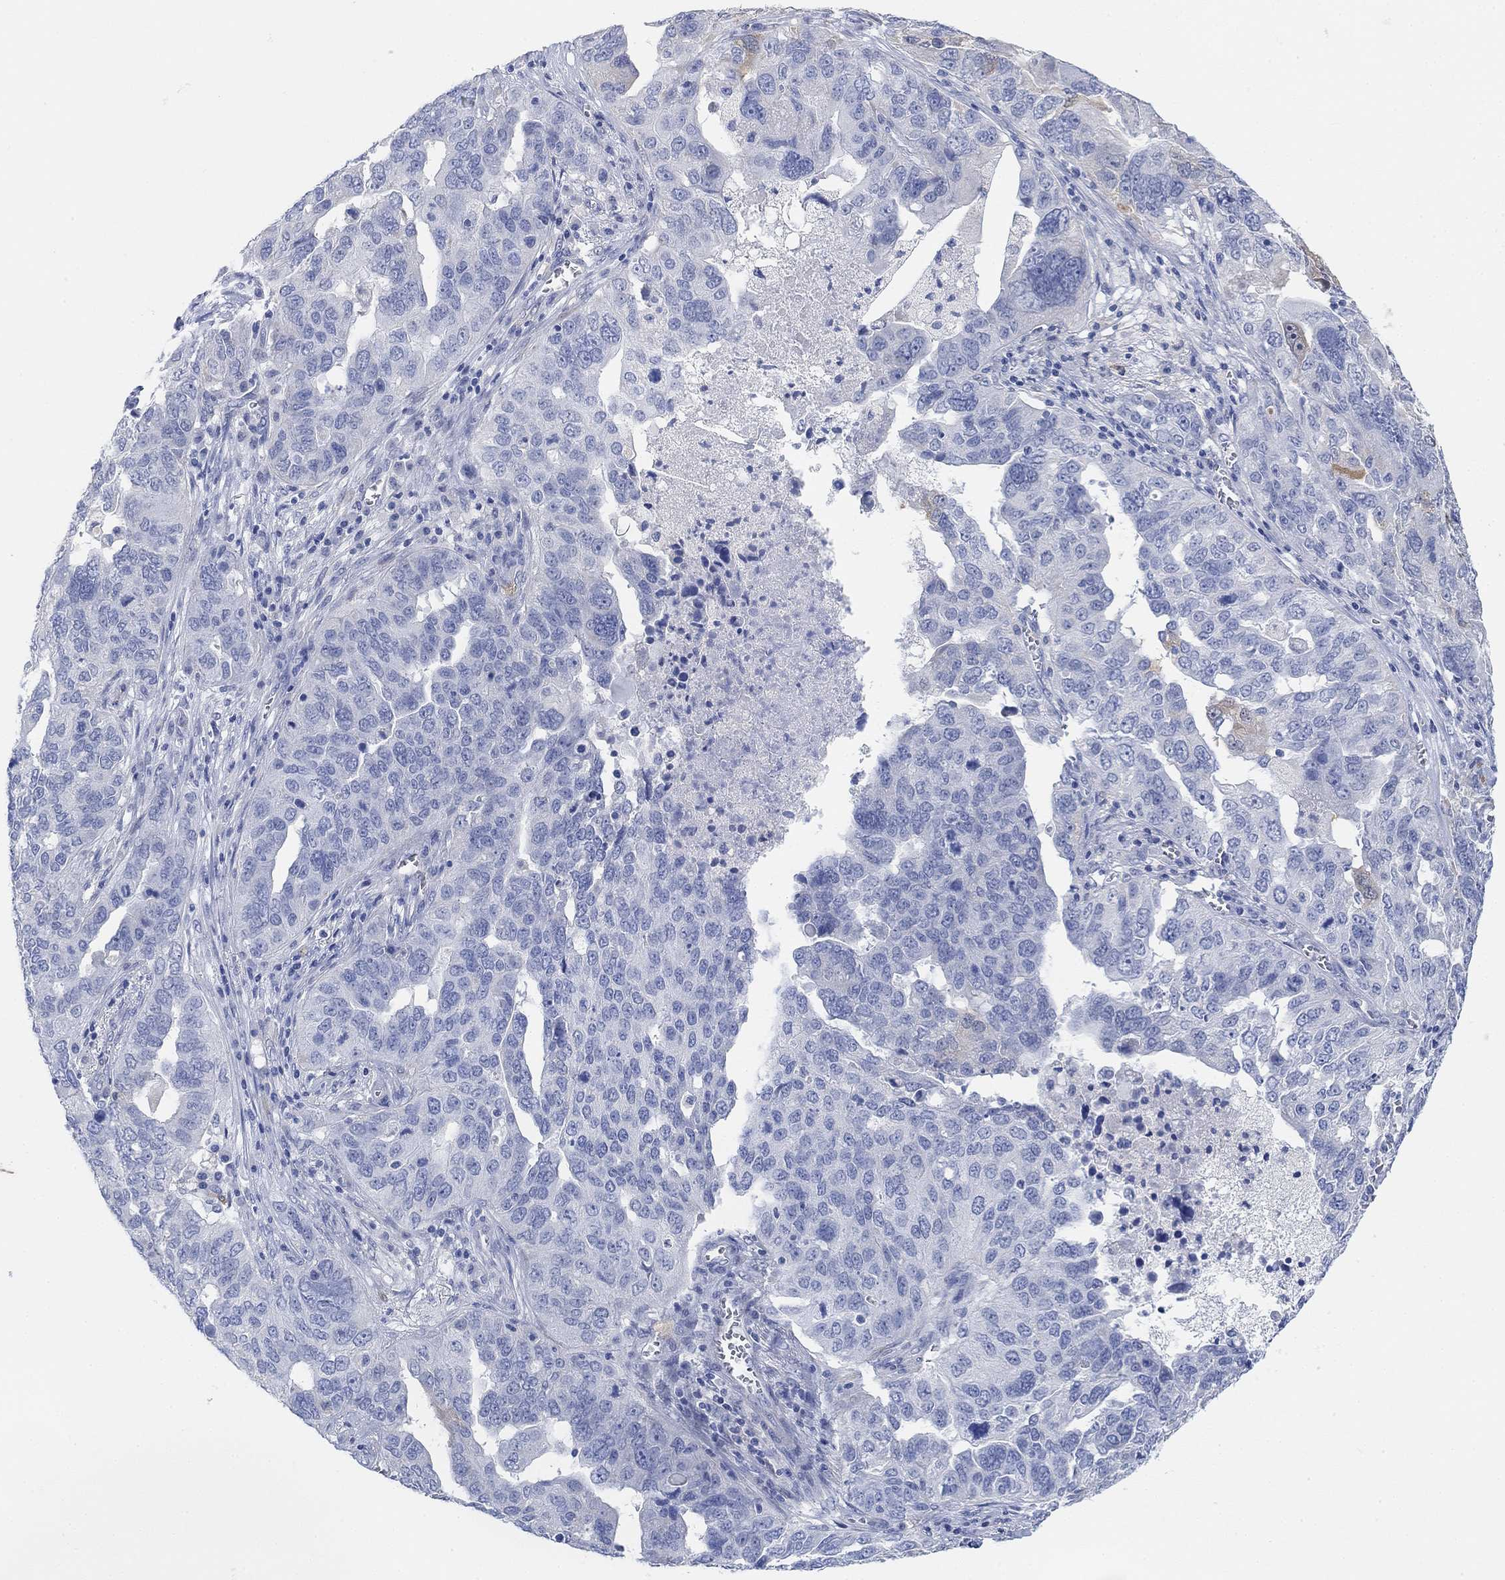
{"staining": {"intensity": "negative", "quantity": "none", "location": "none"}, "tissue": "ovarian cancer", "cell_type": "Tumor cells", "image_type": "cancer", "snomed": [{"axis": "morphology", "description": "Carcinoma, endometroid"}, {"axis": "topography", "description": "Soft tissue"}, {"axis": "topography", "description": "Ovary"}], "caption": "Tumor cells show no significant protein positivity in ovarian endometroid carcinoma. Nuclei are stained in blue.", "gene": "VAT1L", "patient": {"sex": "female", "age": 52}}